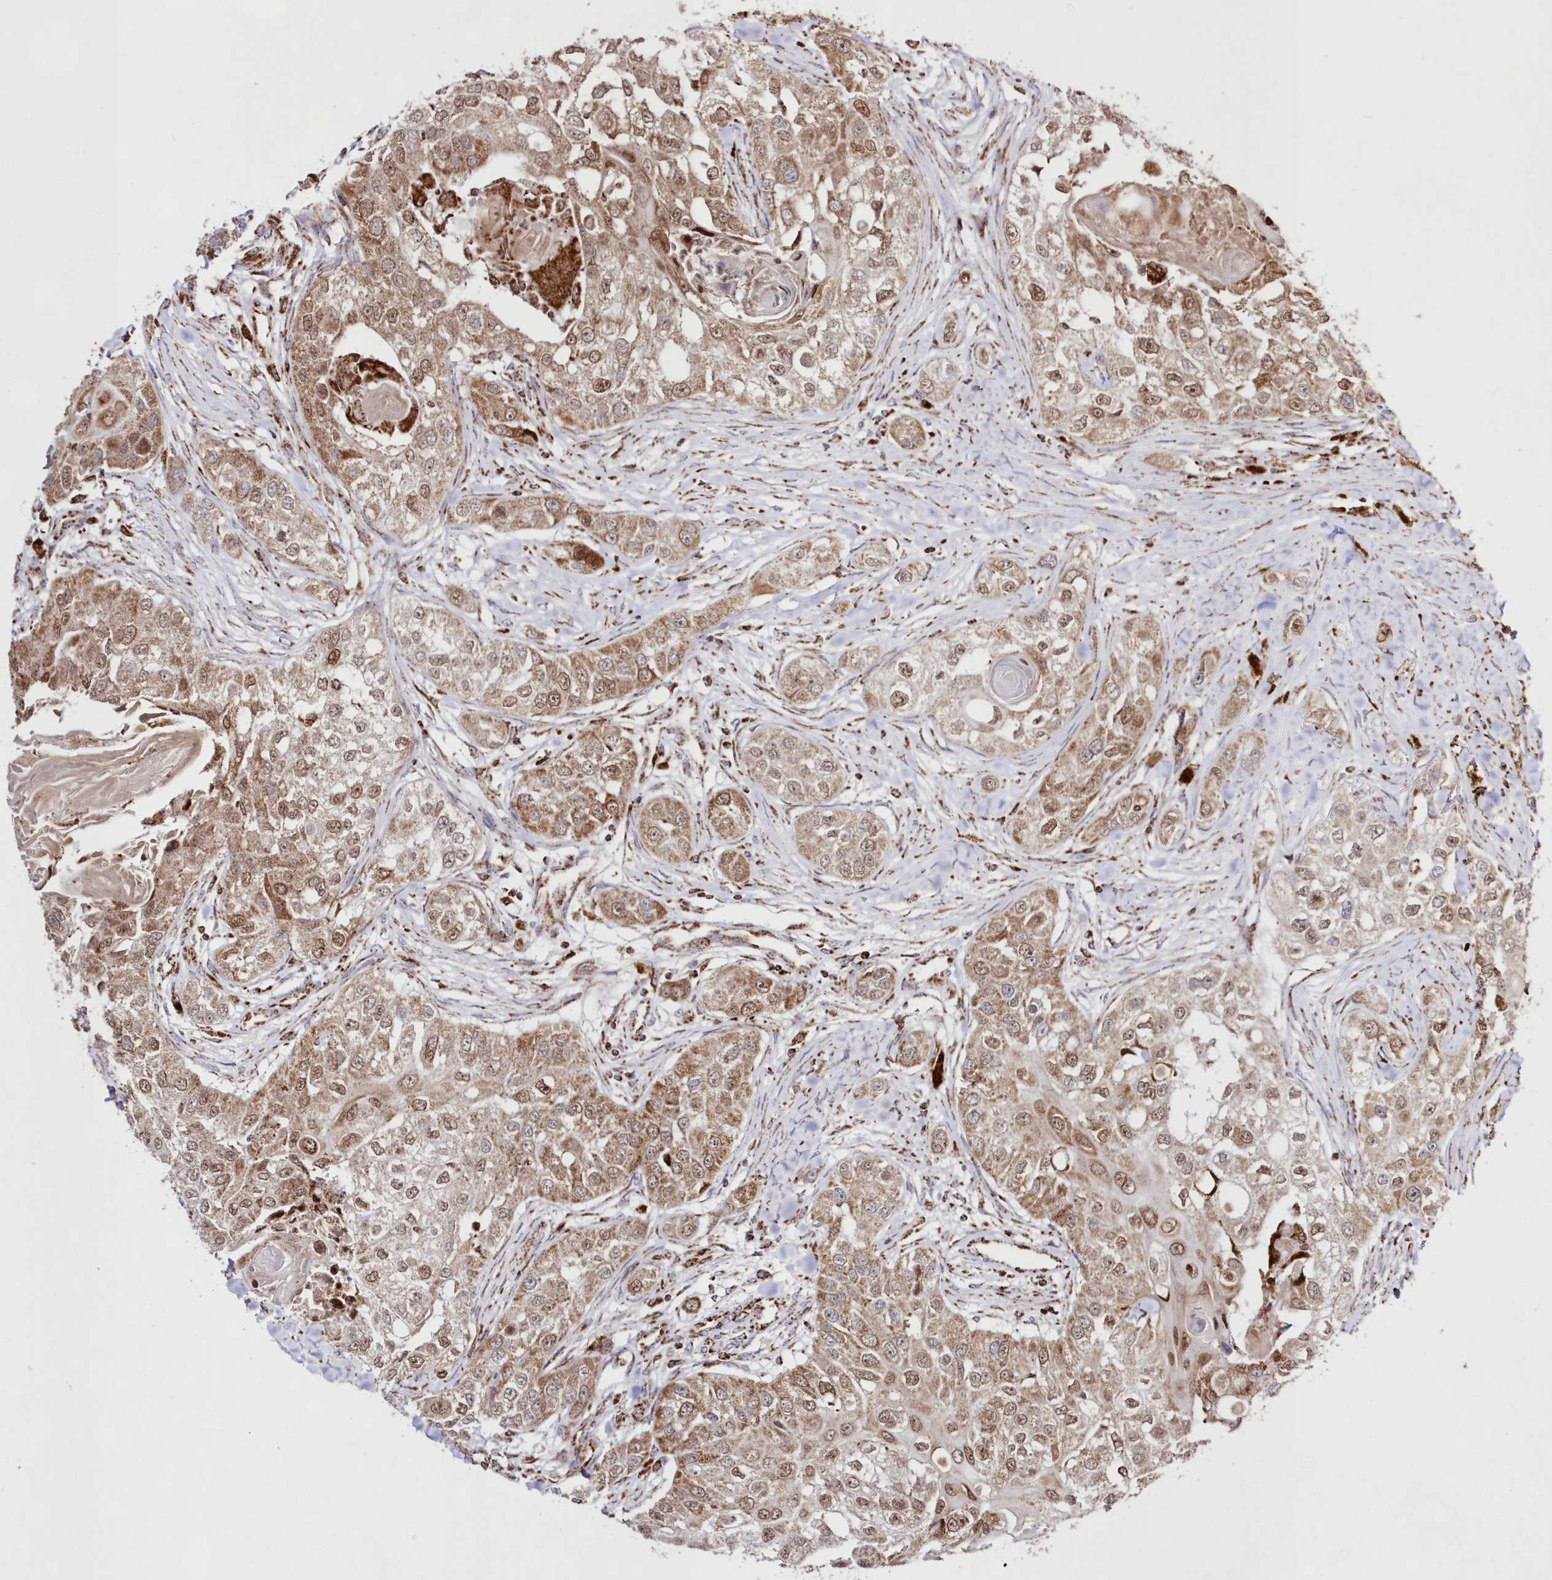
{"staining": {"intensity": "moderate", "quantity": ">75%", "location": "cytoplasmic/membranous,nuclear"}, "tissue": "head and neck cancer", "cell_type": "Tumor cells", "image_type": "cancer", "snomed": [{"axis": "morphology", "description": "Normal tissue, NOS"}, {"axis": "morphology", "description": "Squamous cell carcinoma, NOS"}, {"axis": "topography", "description": "Skeletal muscle"}, {"axis": "topography", "description": "Head-Neck"}], "caption": "There is medium levels of moderate cytoplasmic/membranous and nuclear staining in tumor cells of head and neck squamous cell carcinoma, as demonstrated by immunohistochemical staining (brown color).", "gene": "HADHB", "patient": {"sex": "male", "age": 51}}